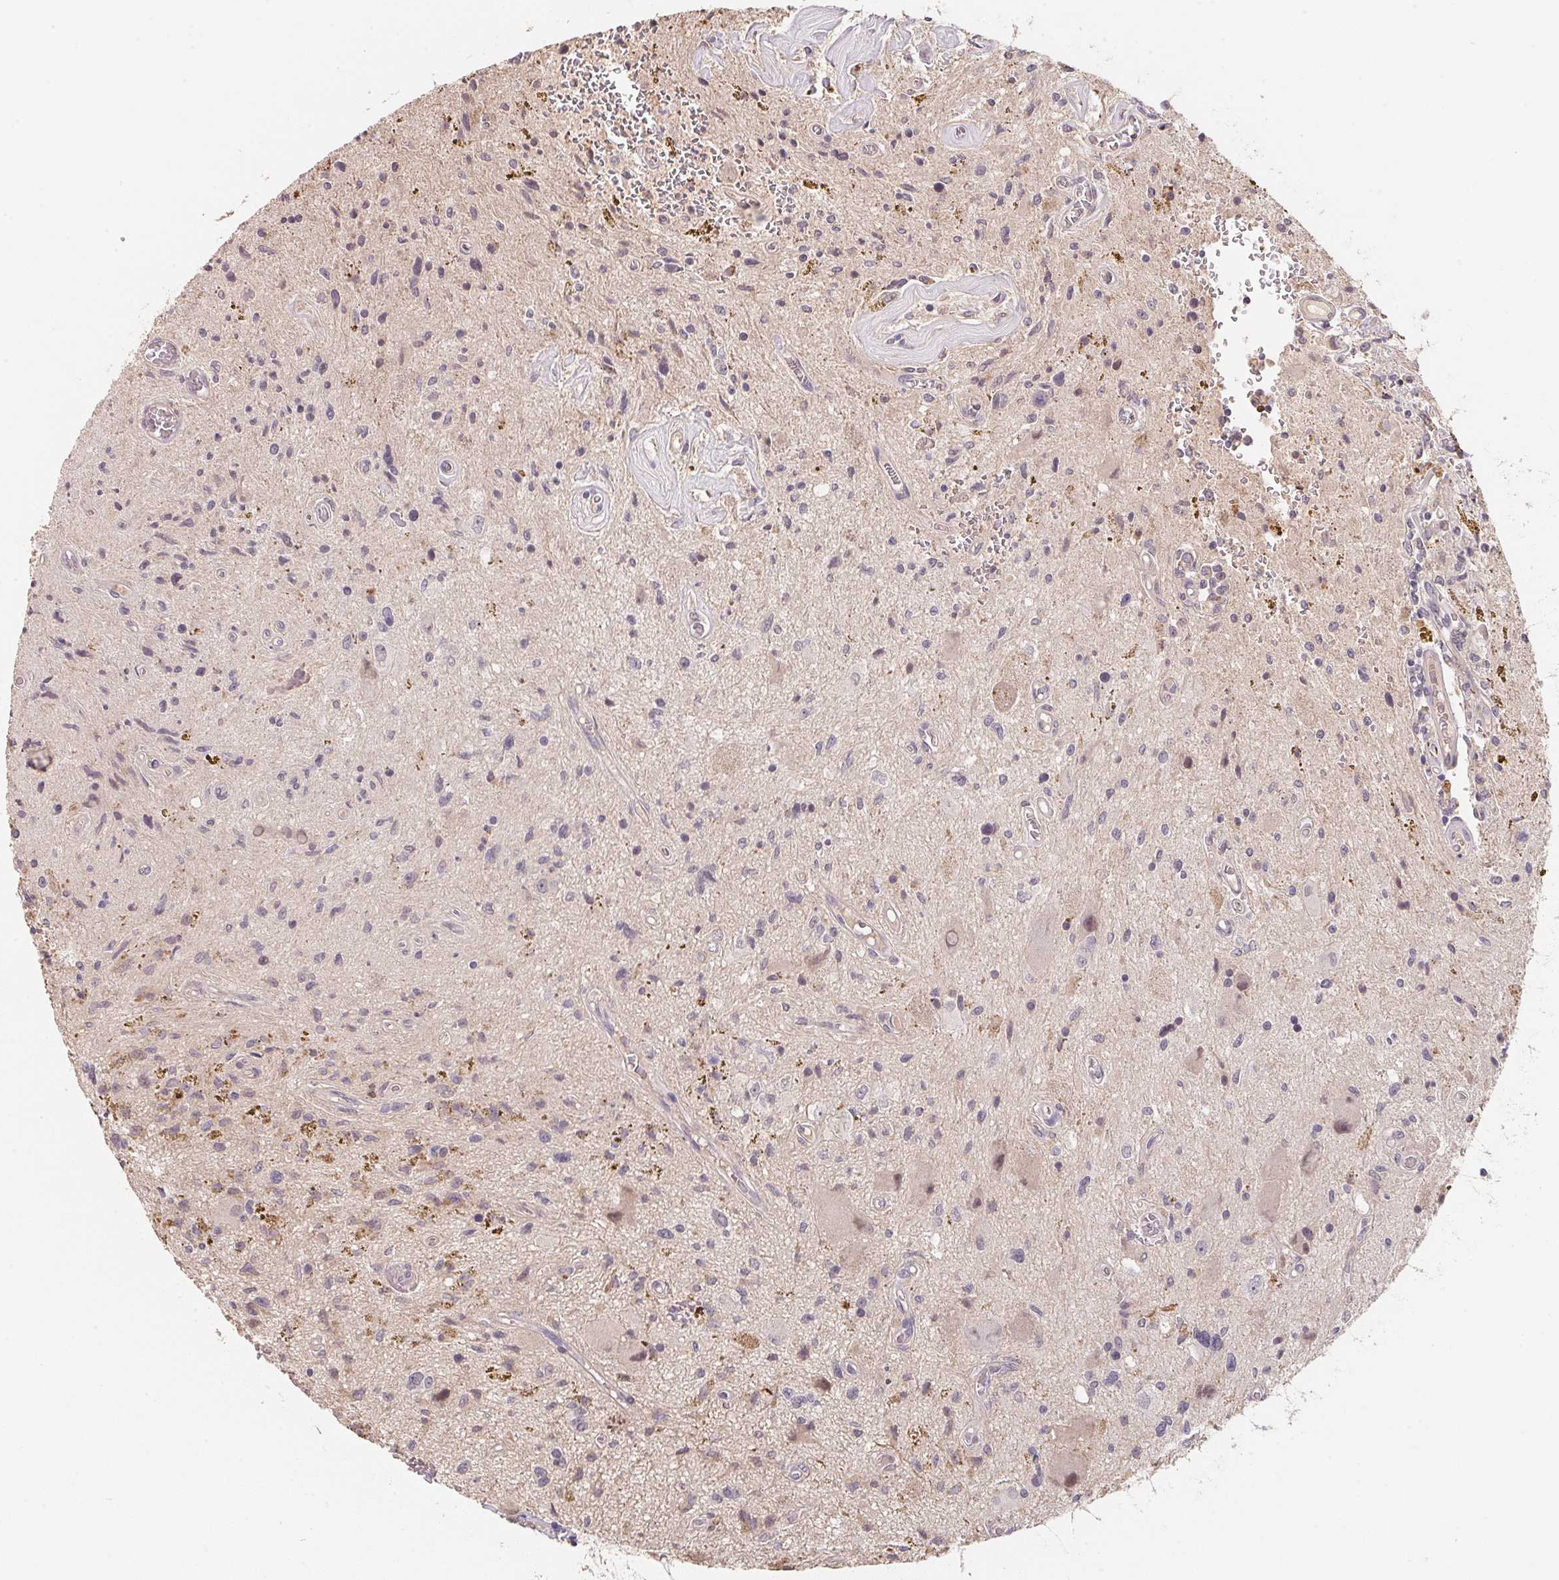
{"staining": {"intensity": "negative", "quantity": "none", "location": "none"}, "tissue": "glioma", "cell_type": "Tumor cells", "image_type": "cancer", "snomed": [{"axis": "morphology", "description": "Glioma, malignant, Low grade"}, {"axis": "topography", "description": "Cerebellum"}], "caption": "Immunohistochemistry histopathology image of human malignant glioma (low-grade) stained for a protein (brown), which displays no expression in tumor cells. Brightfield microscopy of IHC stained with DAB (3,3'-diaminobenzidine) (brown) and hematoxylin (blue), captured at high magnification.", "gene": "KIFC1", "patient": {"sex": "female", "age": 14}}